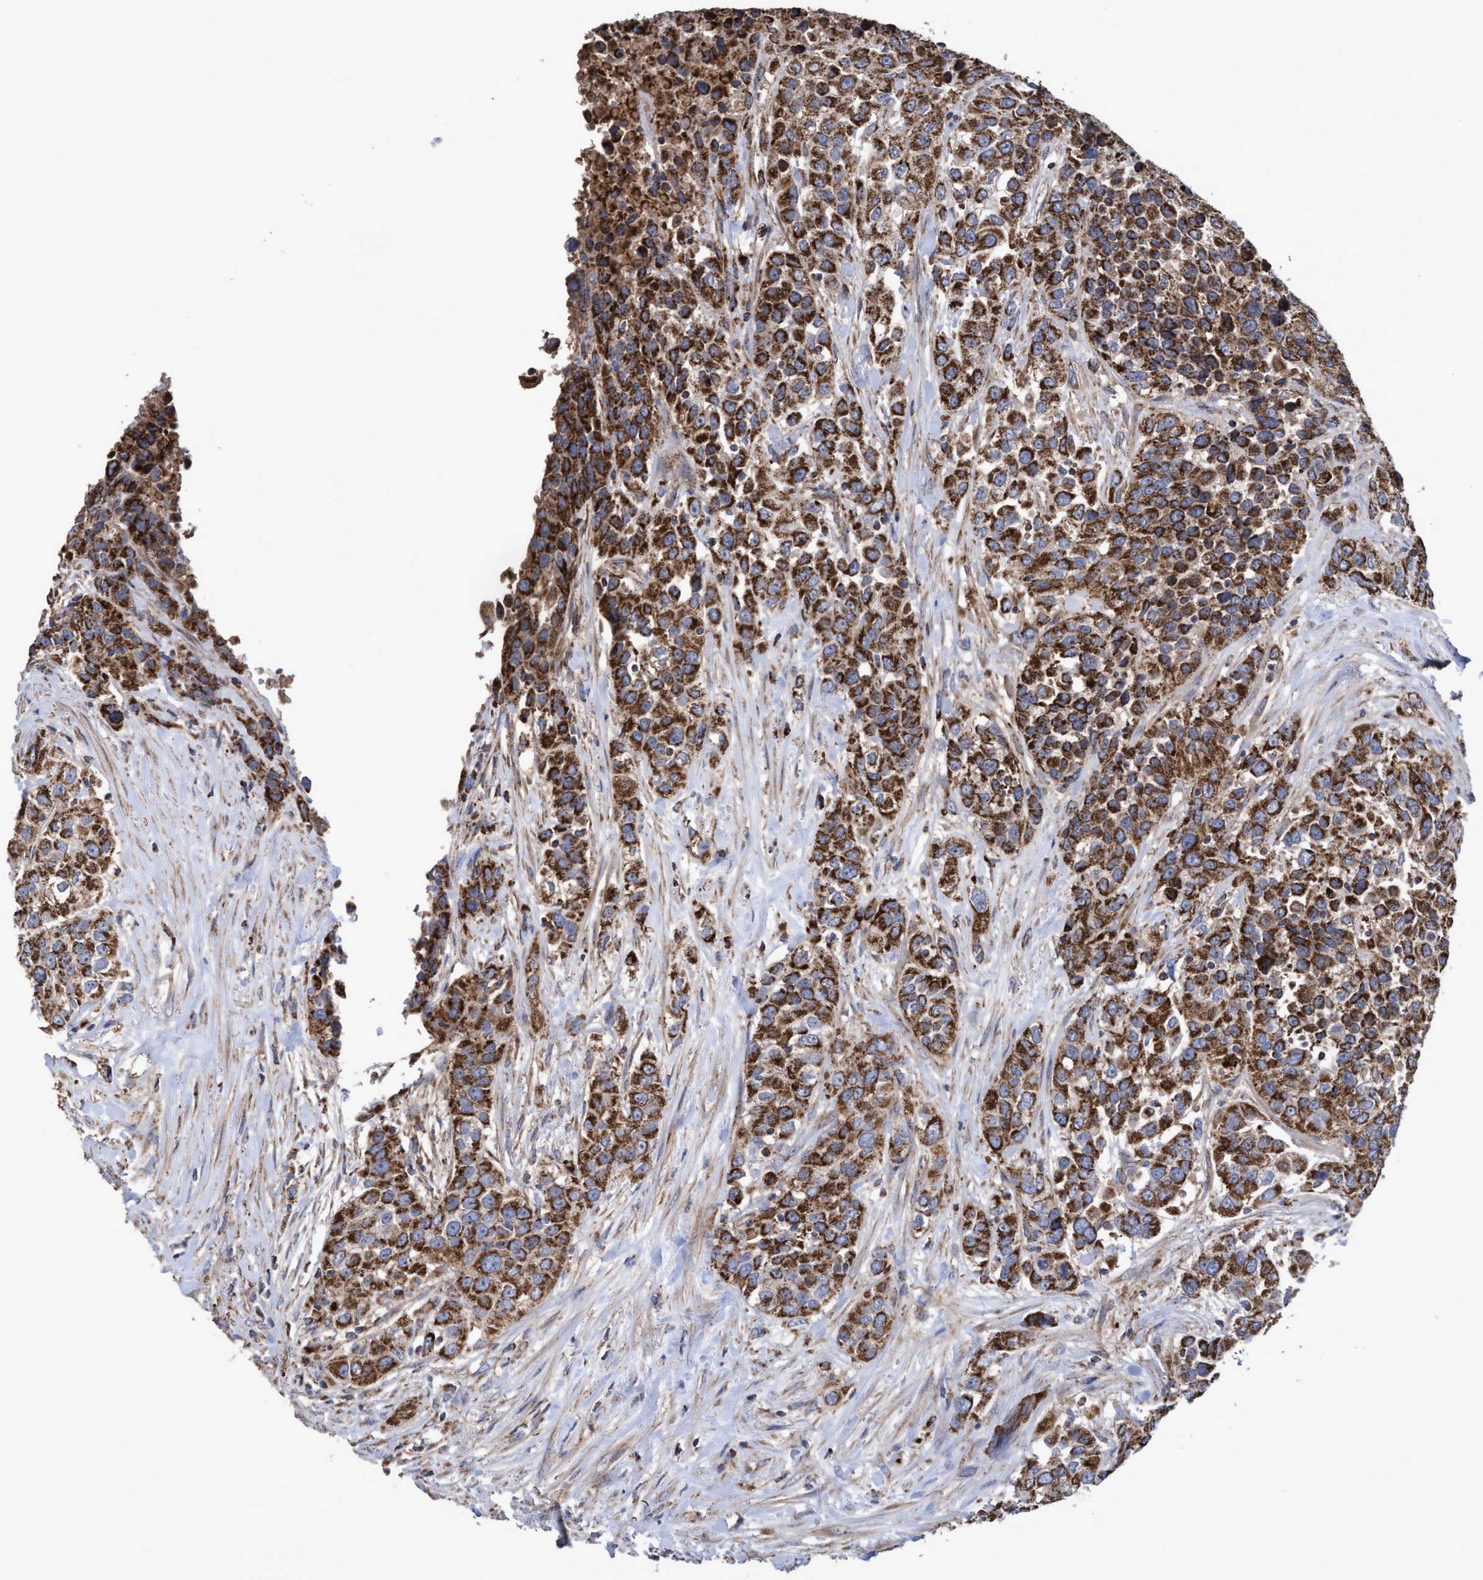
{"staining": {"intensity": "strong", "quantity": ">75%", "location": "cytoplasmic/membranous"}, "tissue": "urothelial cancer", "cell_type": "Tumor cells", "image_type": "cancer", "snomed": [{"axis": "morphology", "description": "Urothelial carcinoma, High grade"}, {"axis": "topography", "description": "Urinary bladder"}], "caption": "An immunohistochemistry (IHC) micrograph of tumor tissue is shown. Protein staining in brown shows strong cytoplasmic/membranous positivity in high-grade urothelial carcinoma within tumor cells.", "gene": "COBL", "patient": {"sex": "female", "age": 80}}